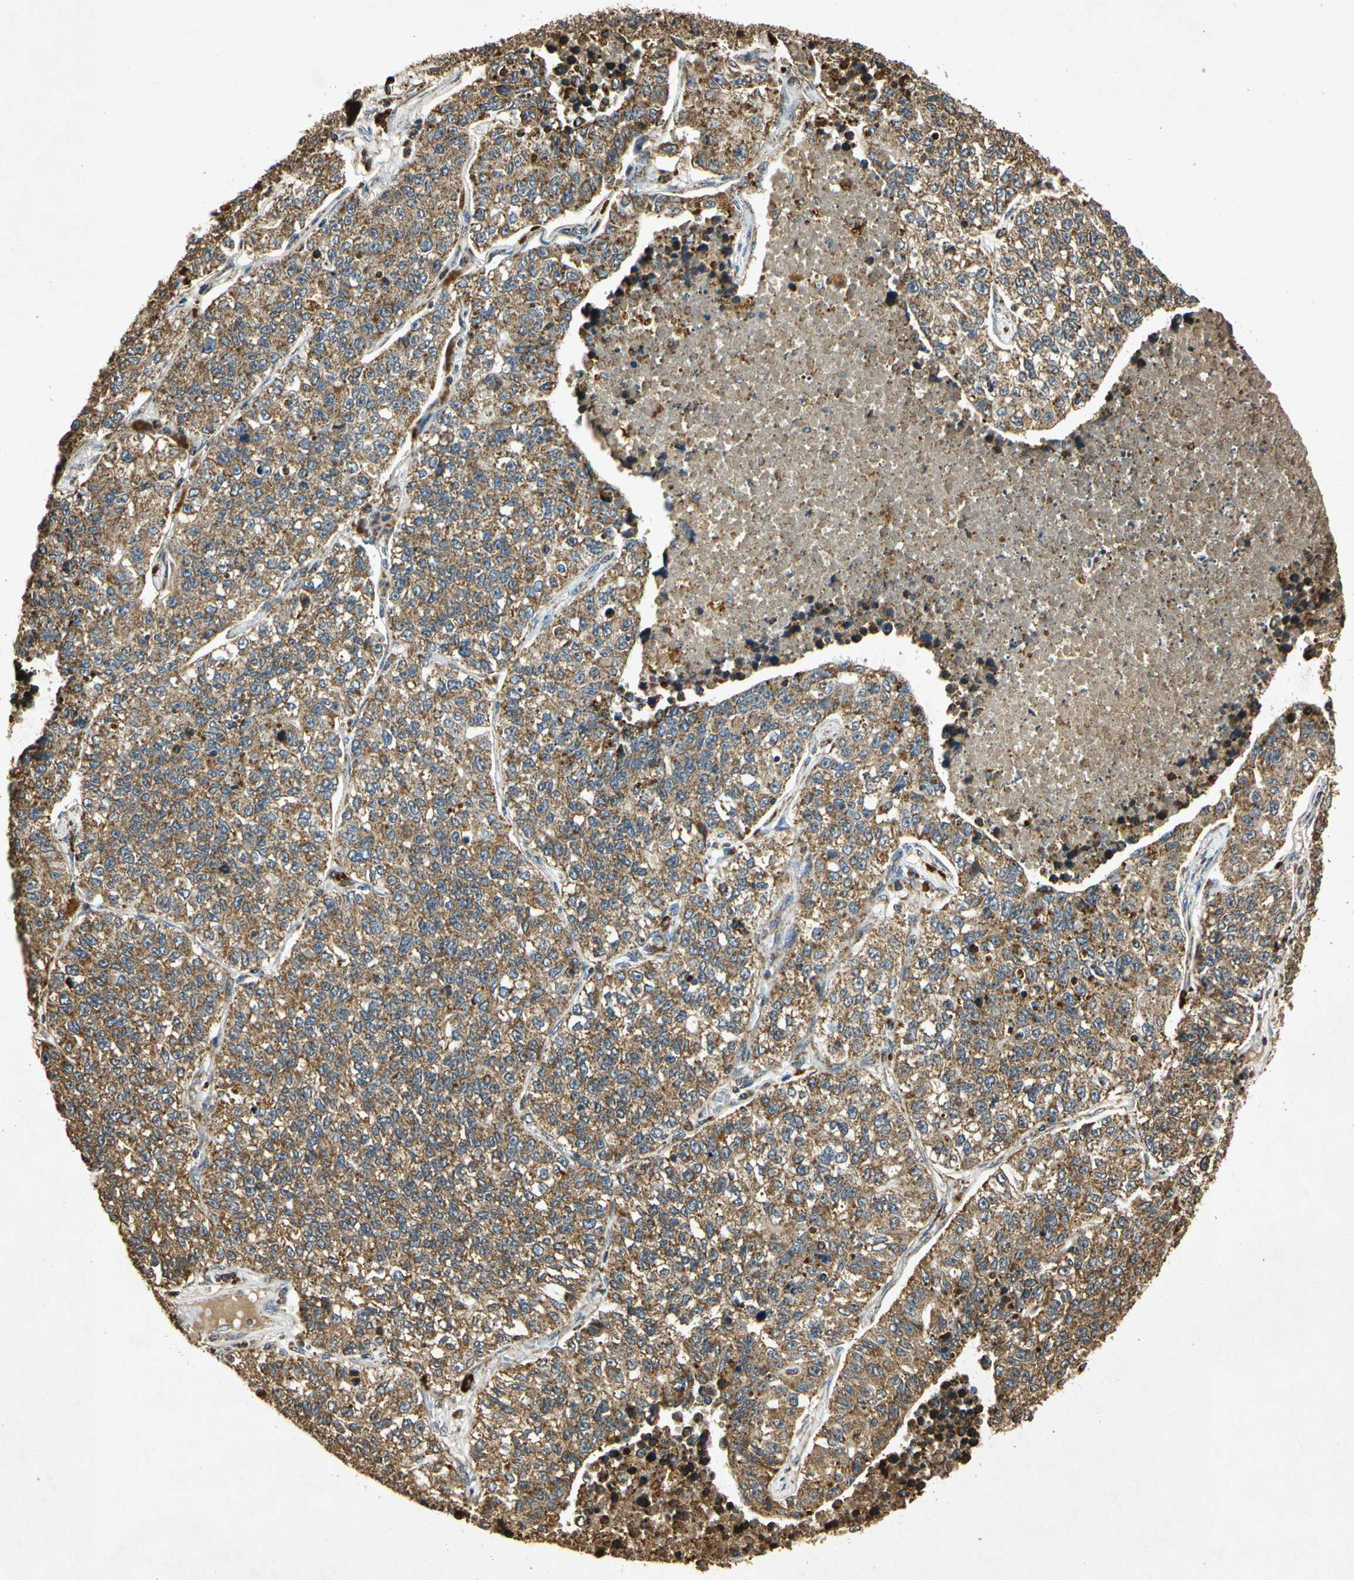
{"staining": {"intensity": "moderate", "quantity": ">75%", "location": "cytoplasmic/membranous"}, "tissue": "lung cancer", "cell_type": "Tumor cells", "image_type": "cancer", "snomed": [{"axis": "morphology", "description": "Adenocarcinoma, NOS"}, {"axis": "topography", "description": "Lung"}], "caption": "Immunohistochemistry (IHC) histopathology image of neoplastic tissue: human lung cancer (adenocarcinoma) stained using IHC reveals medium levels of moderate protein expression localized specifically in the cytoplasmic/membranous of tumor cells, appearing as a cytoplasmic/membranous brown color.", "gene": "PRDX3", "patient": {"sex": "male", "age": 49}}